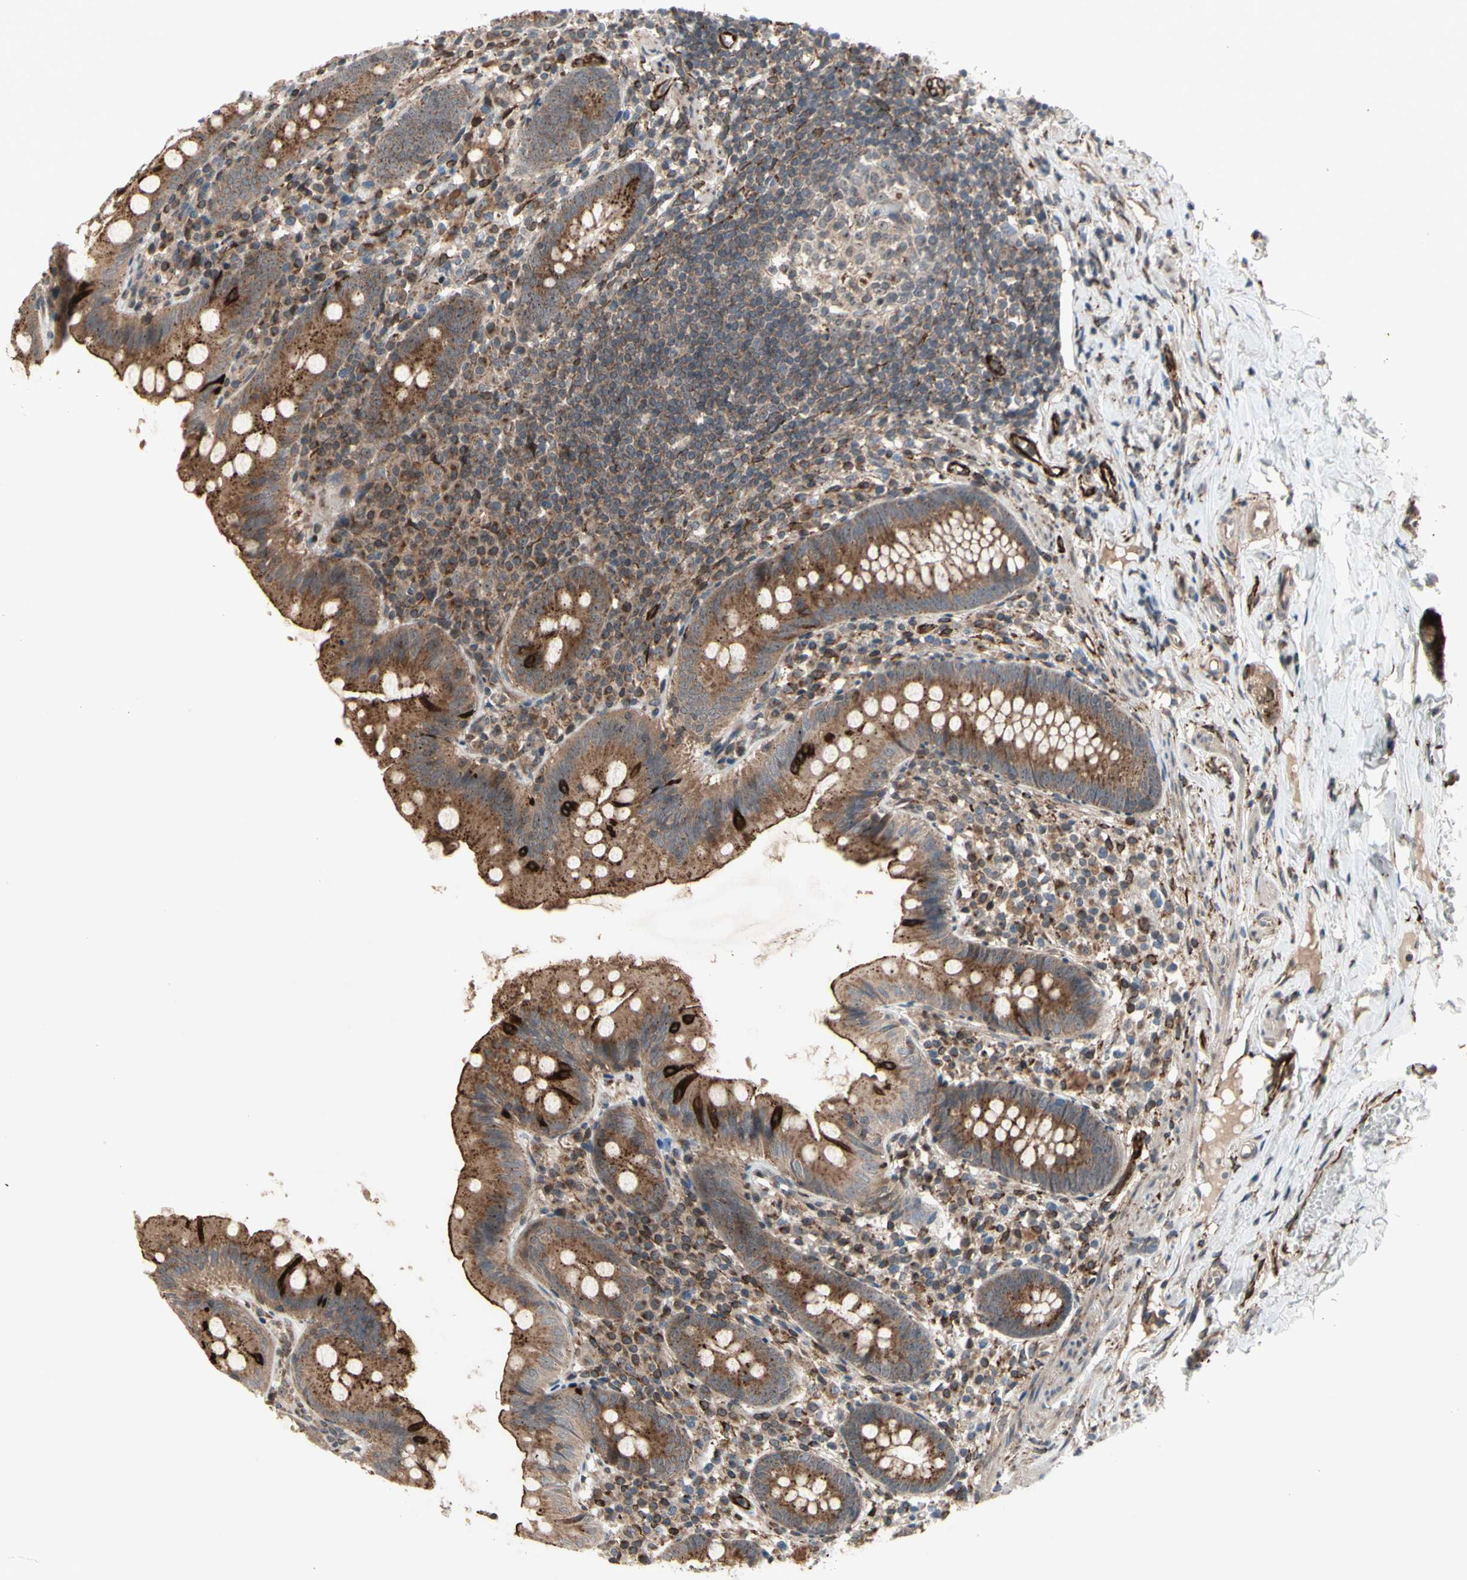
{"staining": {"intensity": "strong", "quantity": ">75%", "location": "cytoplasmic/membranous"}, "tissue": "appendix", "cell_type": "Glandular cells", "image_type": "normal", "snomed": [{"axis": "morphology", "description": "Normal tissue, NOS"}, {"axis": "topography", "description": "Appendix"}], "caption": "A micrograph showing strong cytoplasmic/membranous expression in approximately >75% of glandular cells in unremarkable appendix, as visualized by brown immunohistochemical staining.", "gene": "SLC39A9", "patient": {"sex": "male", "age": 52}}